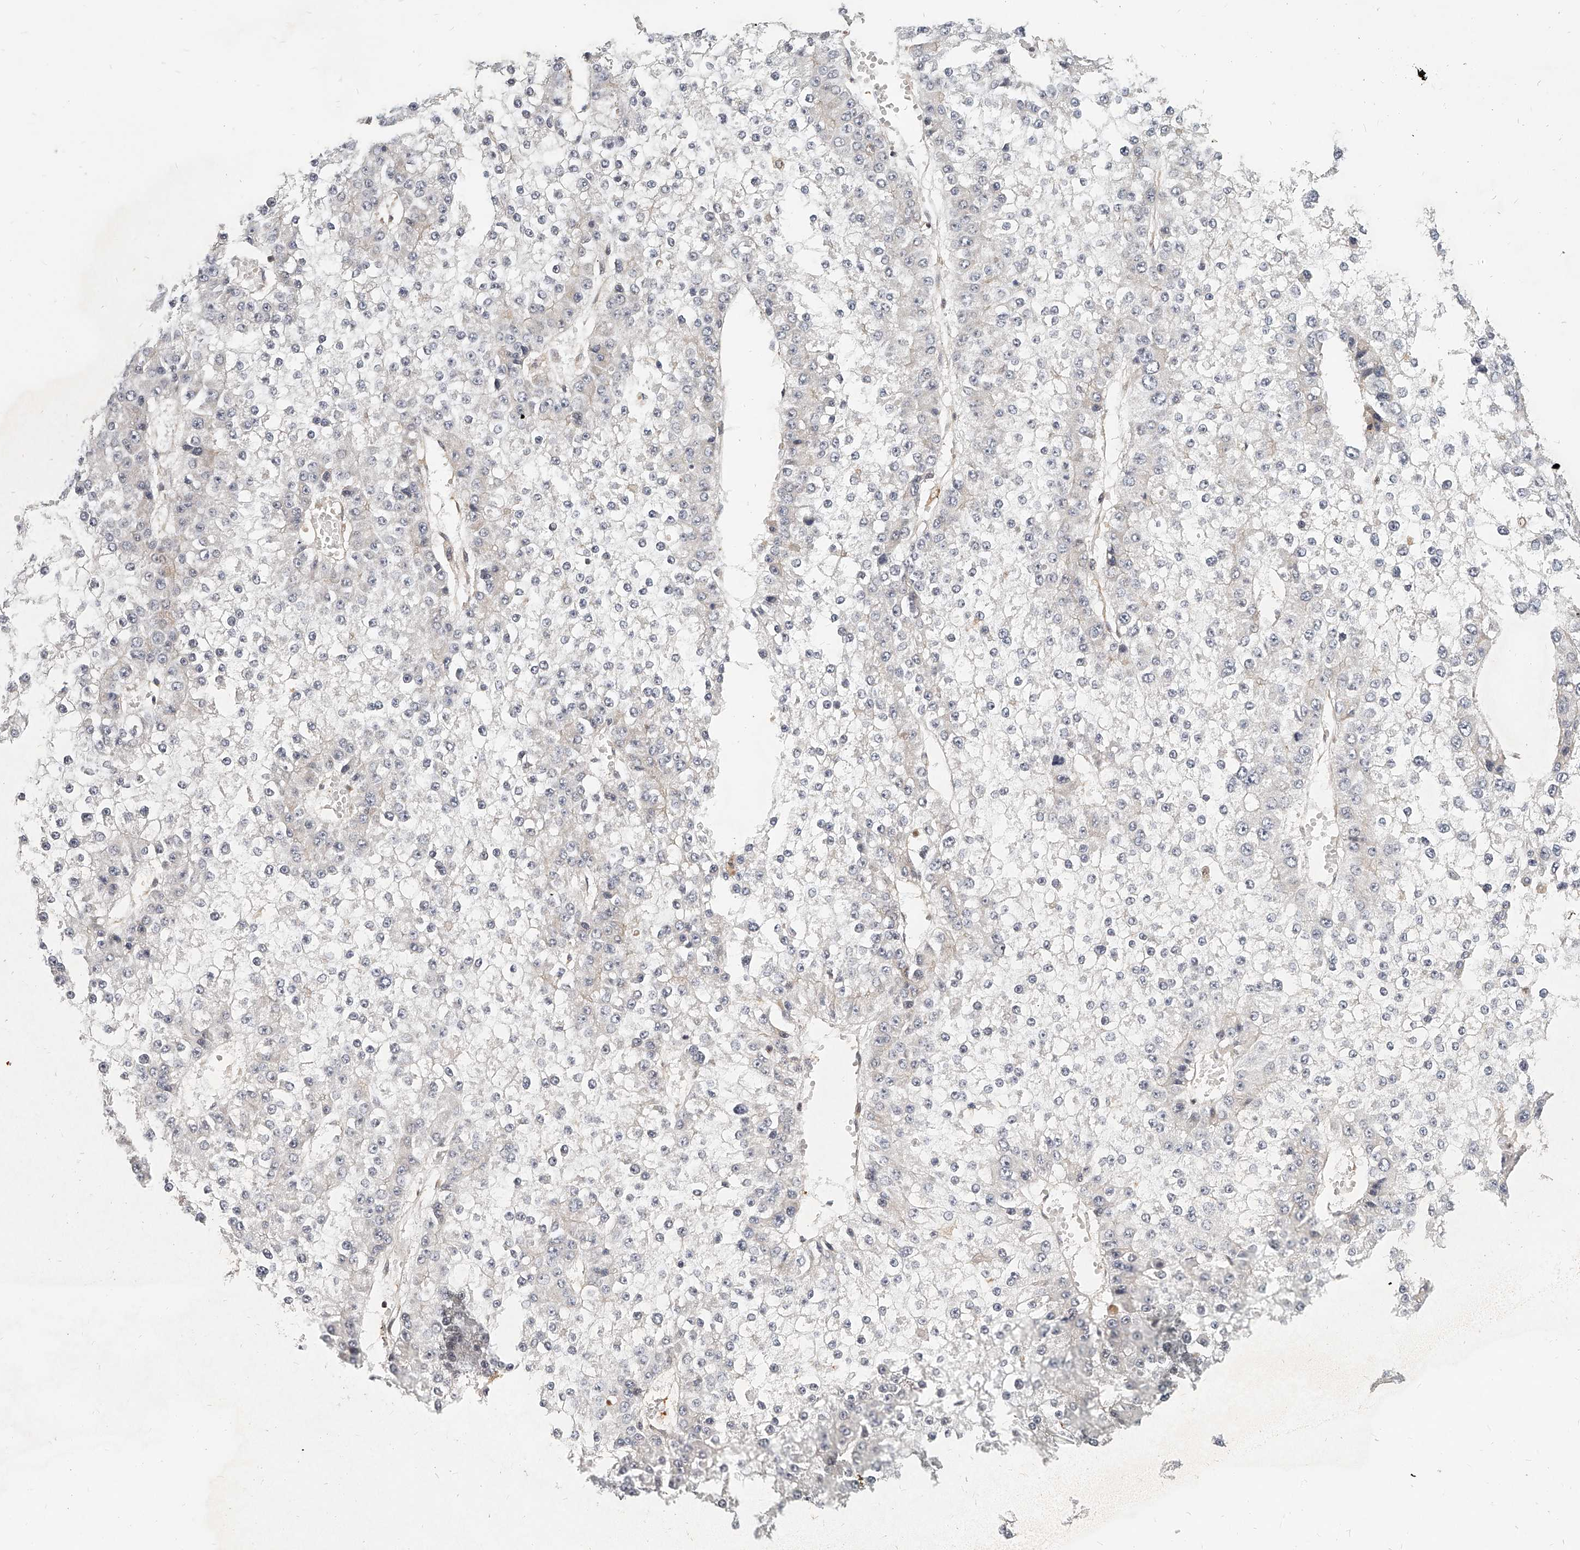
{"staining": {"intensity": "negative", "quantity": "none", "location": "none"}, "tissue": "liver cancer", "cell_type": "Tumor cells", "image_type": "cancer", "snomed": [{"axis": "morphology", "description": "Carcinoma, Hepatocellular, NOS"}, {"axis": "topography", "description": "Liver"}], "caption": "DAB (3,3'-diaminobenzidine) immunohistochemical staining of liver cancer displays no significant positivity in tumor cells. (DAB IHC with hematoxylin counter stain).", "gene": "SLC37A1", "patient": {"sex": "female", "age": 73}}